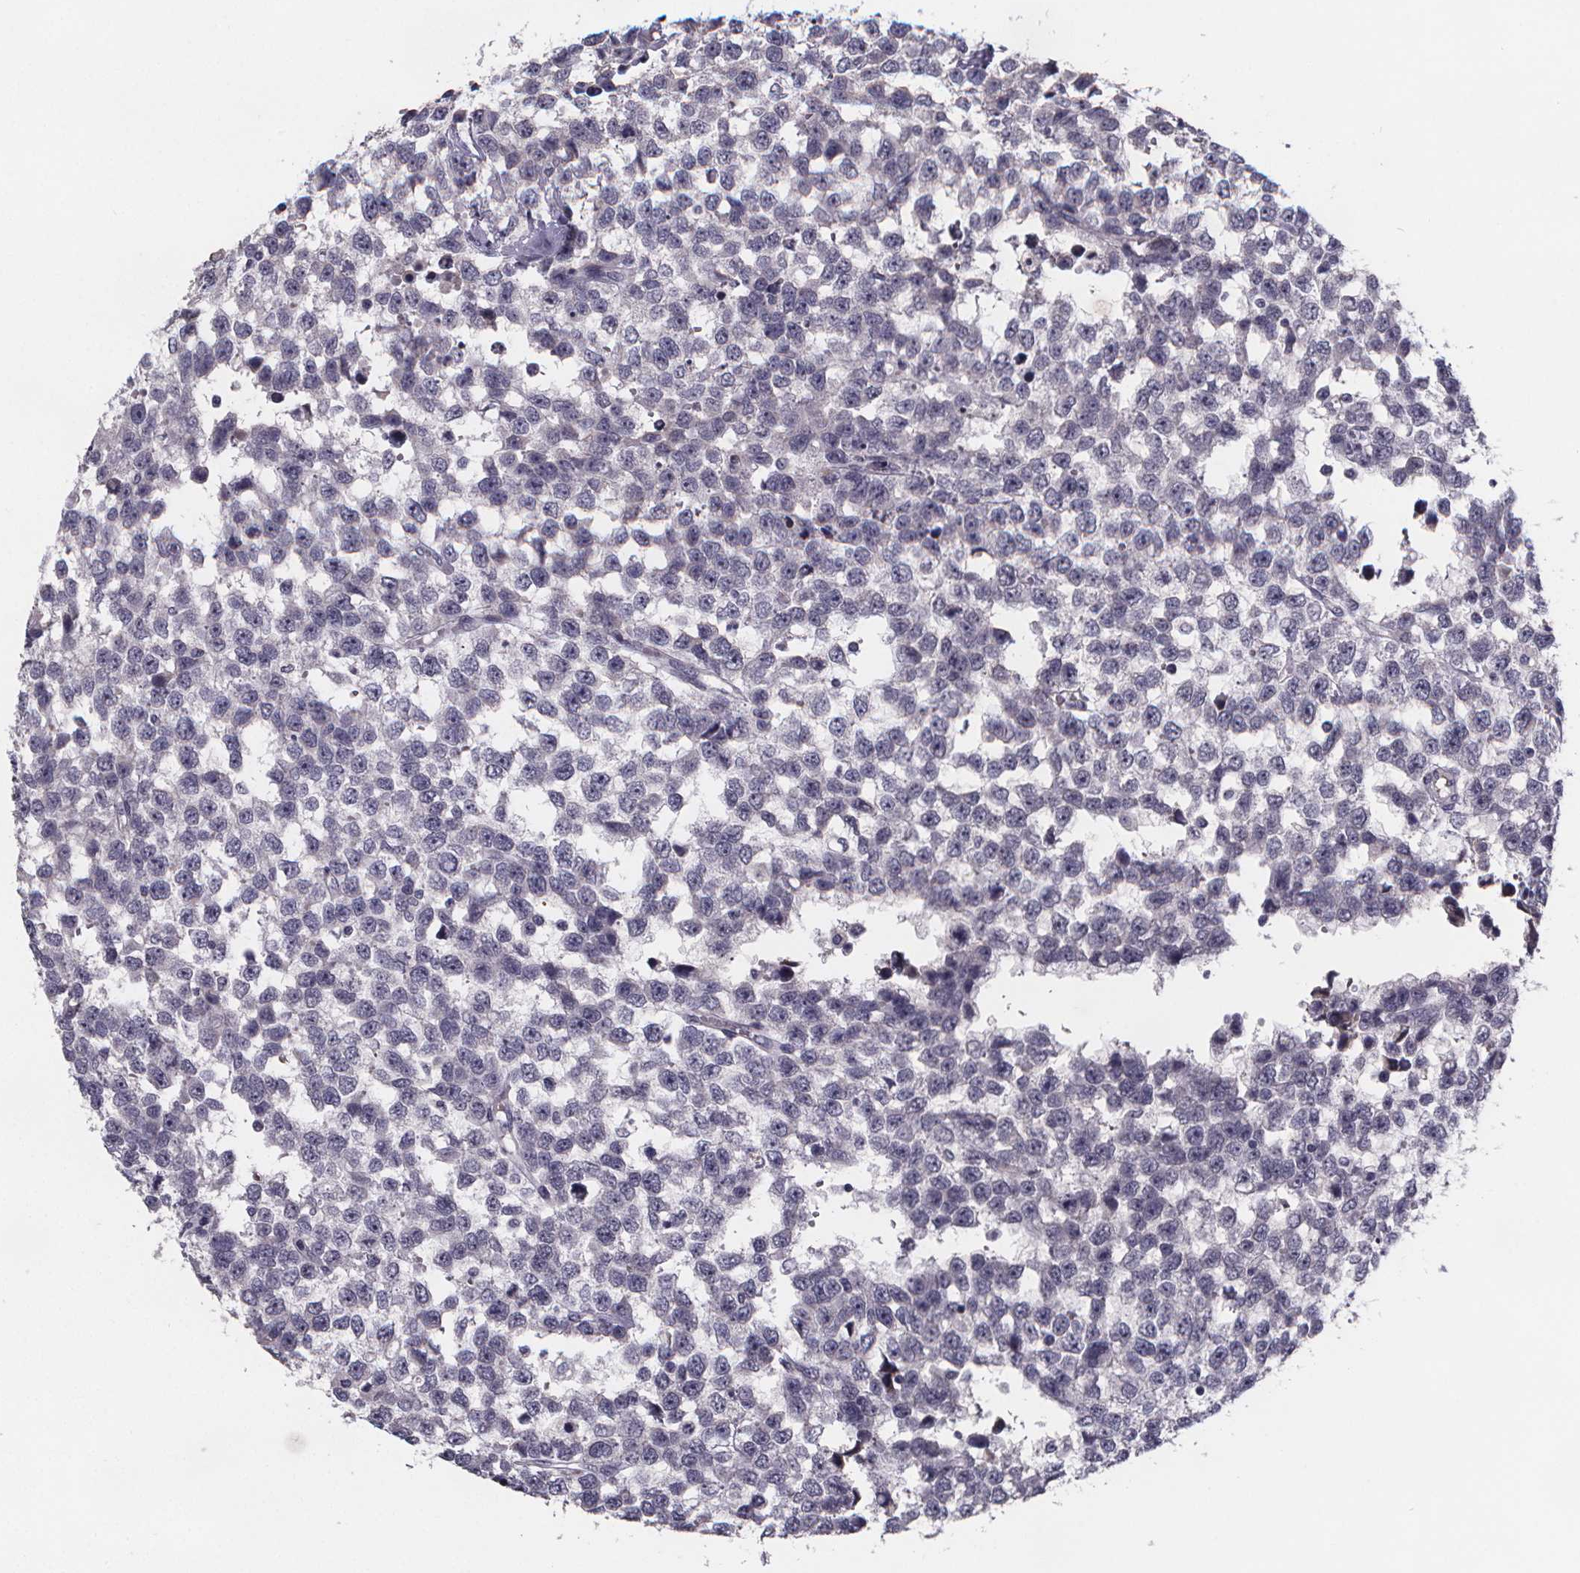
{"staining": {"intensity": "negative", "quantity": "none", "location": "none"}, "tissue": "testis cancer", "cell_type": "Tumor cells", "image_type": "cancer", "snomed": [{"axis": "morphology", "description": "Seminoma, NOS"}, {"axis": "topography", "description": "Testis"}], "caption": "The photomicrograph exhibits no significant expression in tumor cells of testis cancer (seminoma).", "gene": "AGT", "patient": {"sex": "male", "age": 34}}